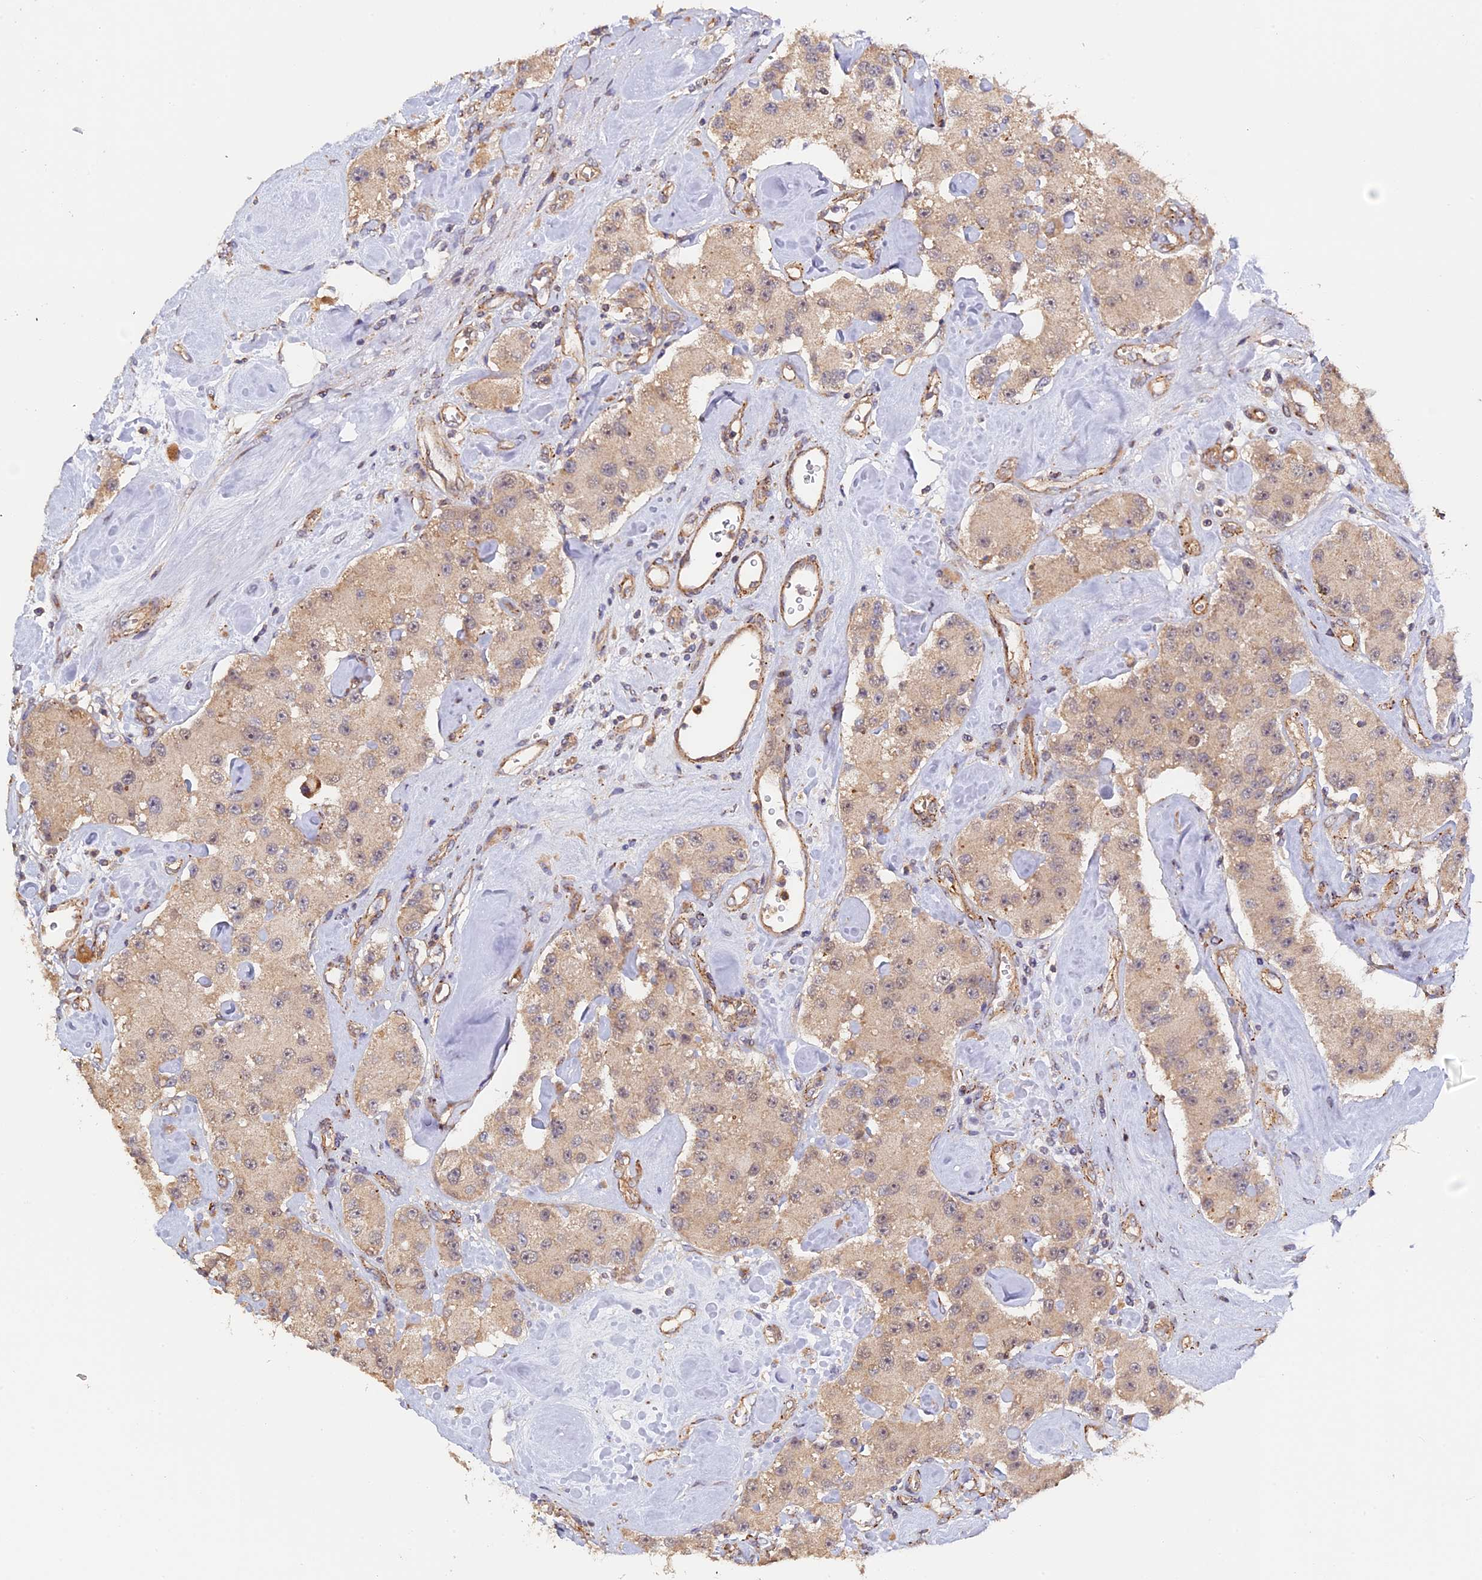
{"staining": {"intensity": "weak", "quantity": ">75%", "location": "cytoplasmic/membranous"}, "tissue": "carcinoid", "cell_type": "Tumor cells", "image_type": "cancer", "snomed": [{"axis": "morphology", "description": "Carcinoid, malignant, NOS"}, {"axis": "topography", "description": "Pancreas"}], "caption": "Immunohistochemistry photomicrograph of neoplastic tissue: carcinoid stained using immunohistochemistry (IHC) displays low levels of weak protein expression localized specifically in the cytoplasmic/membranous of tumor cells, appearing as a cytoplasmic/membranous brown color.", "gene": "FERMT1", "patient": {"sex": "male", "age": 41}}